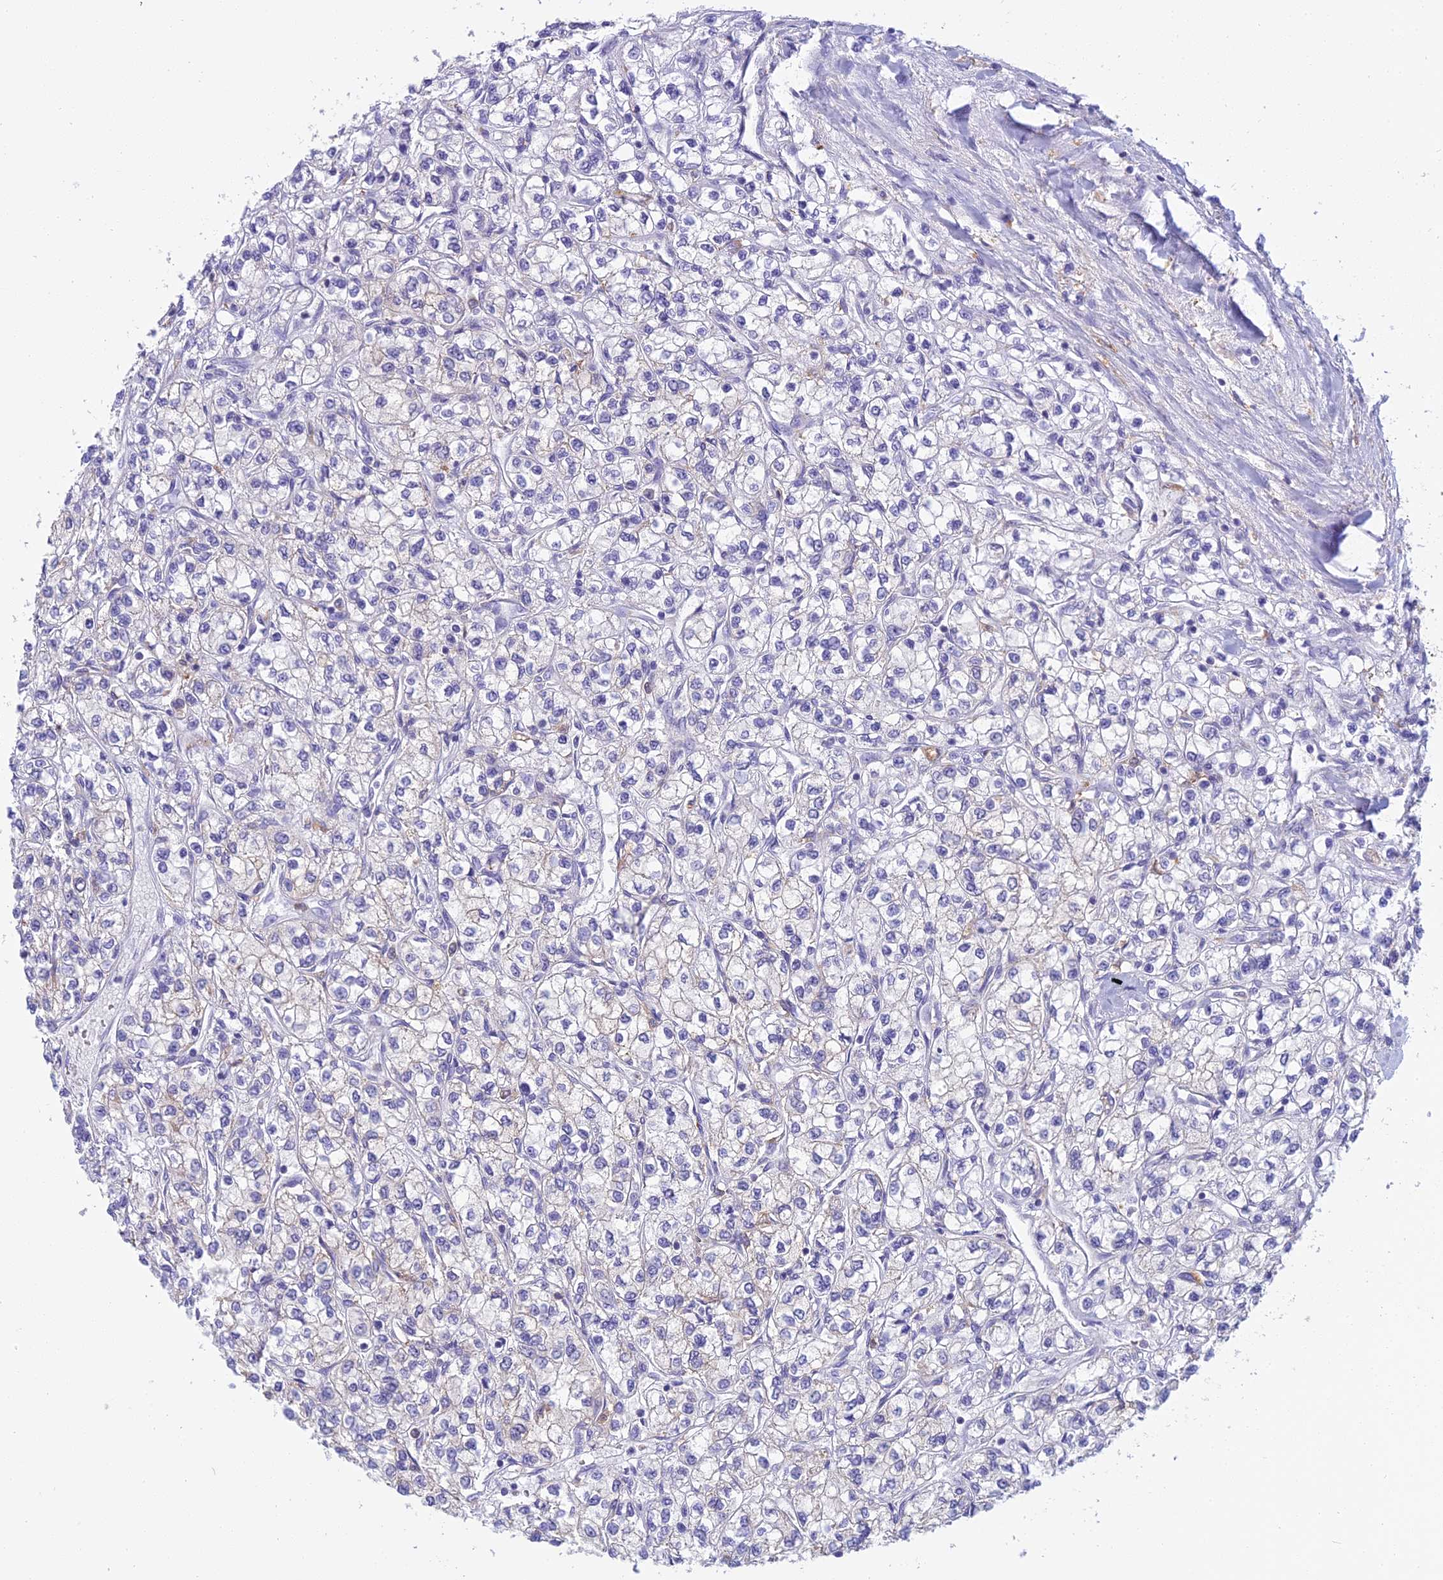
{"staining": {"intensity": "negative", "quantity": "none", "location": "none"}, "tissue": "renal cancer", "cell_type": "Tumor cells", "image_type": "cancer", "snomed": [{"axis": "morphology", "description": "Adenocarcinoma, NOS"}, {"axis": "topography", "description": "Kidney"}], "caption": "A micrograph of human adenocarcinoma (renal) is negative for staining in tumor cells.", "gene": "UBE2G1", "patient": {"sex": "male", "age": 80}}